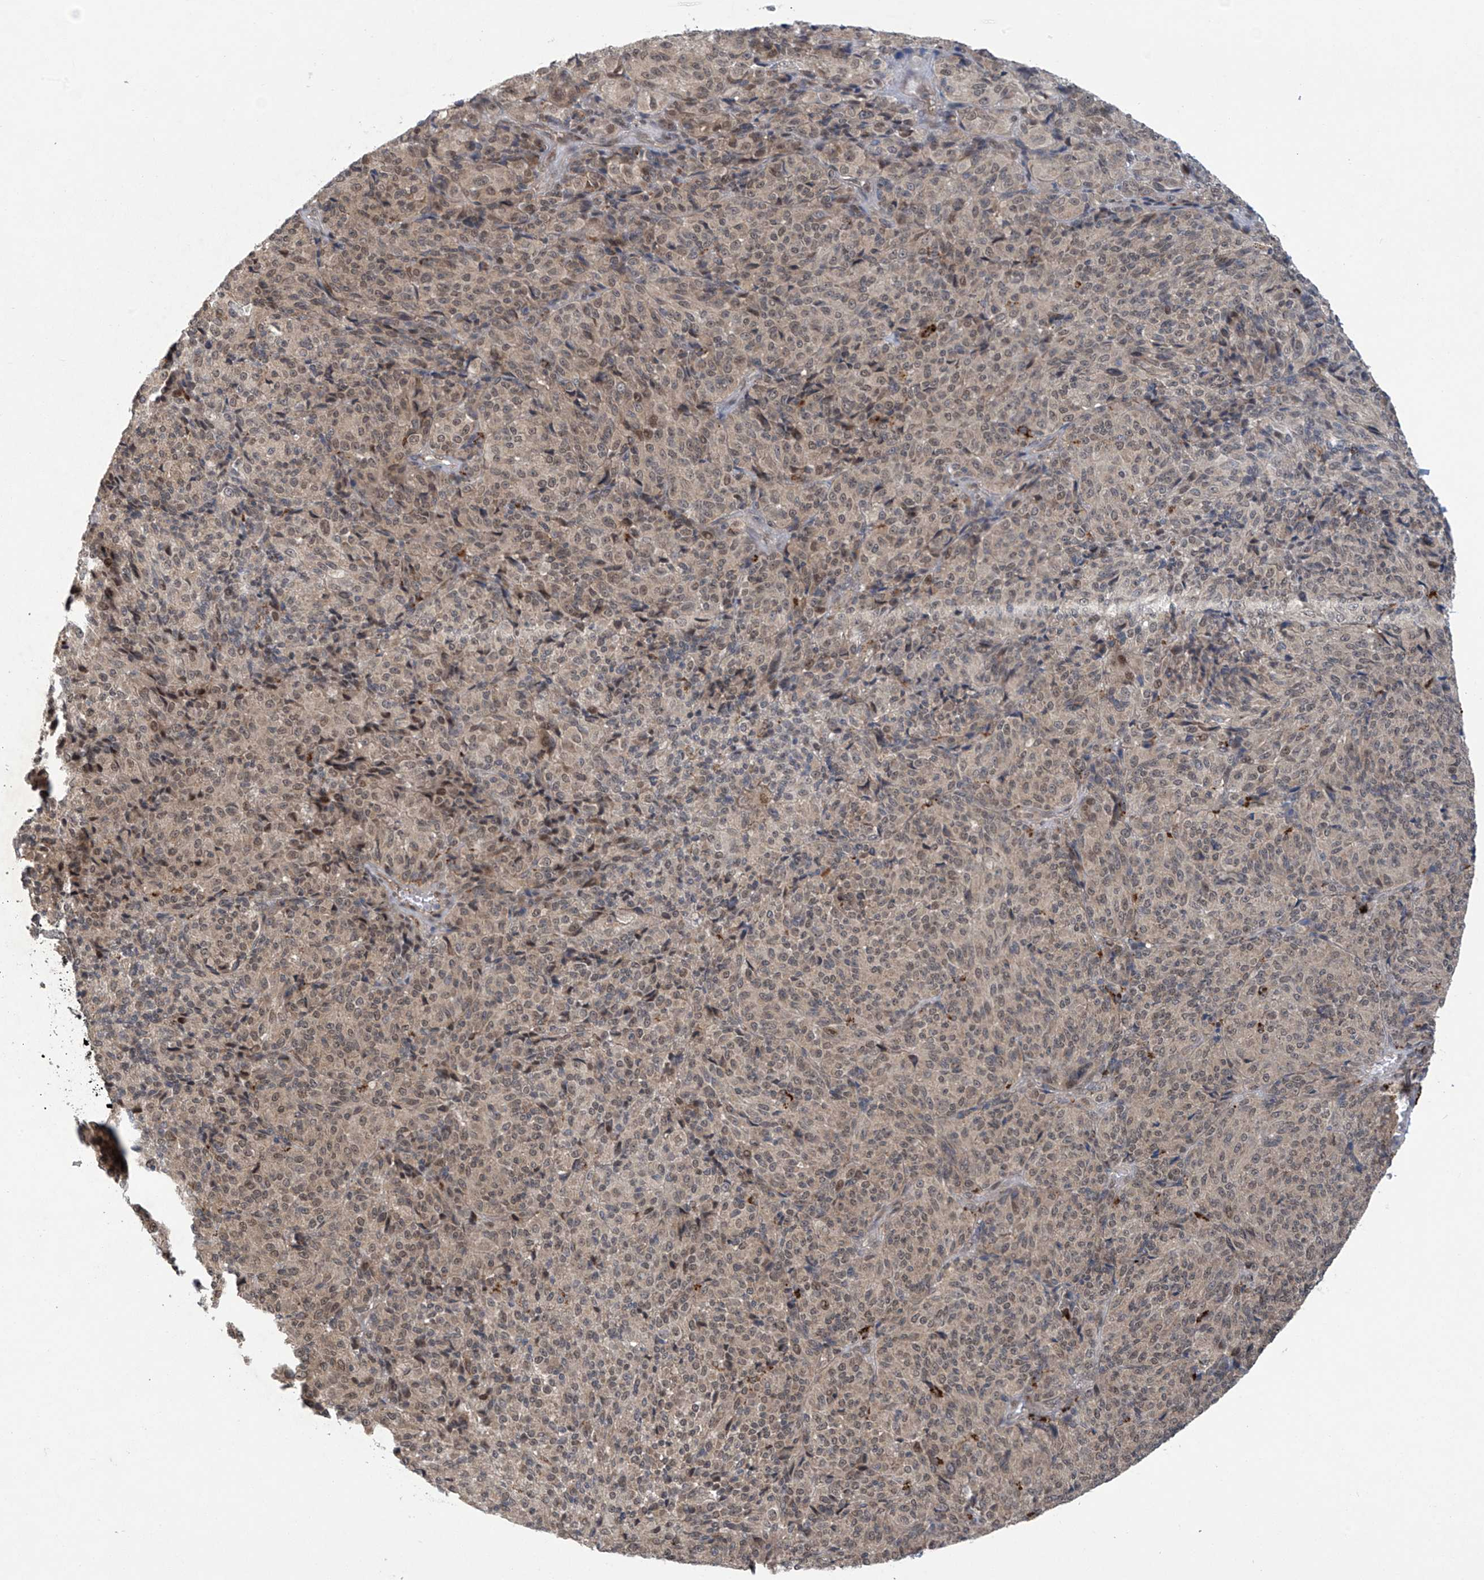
{"staining": {"intensity": "weak", "quantity": ">75%", "location": "nuclear"}, "tissue": "melanoma", "cell_type": "Tumor cells", "image_type": "cancer", "snomed": [{"axis": "morphology", "description": "Malignant melanoma, Metastatic site"}, {"axis": "topography", "description": "Brain"}], "caption": "Approximately >75% of tumor cells in human malignant melanoma (metastatic site) exhibit weak nuclear protein staining as visualized by brown immunohistochemical staining.", "gene": "ABHD13", "patient": {"sex": "female", "age": 56}}